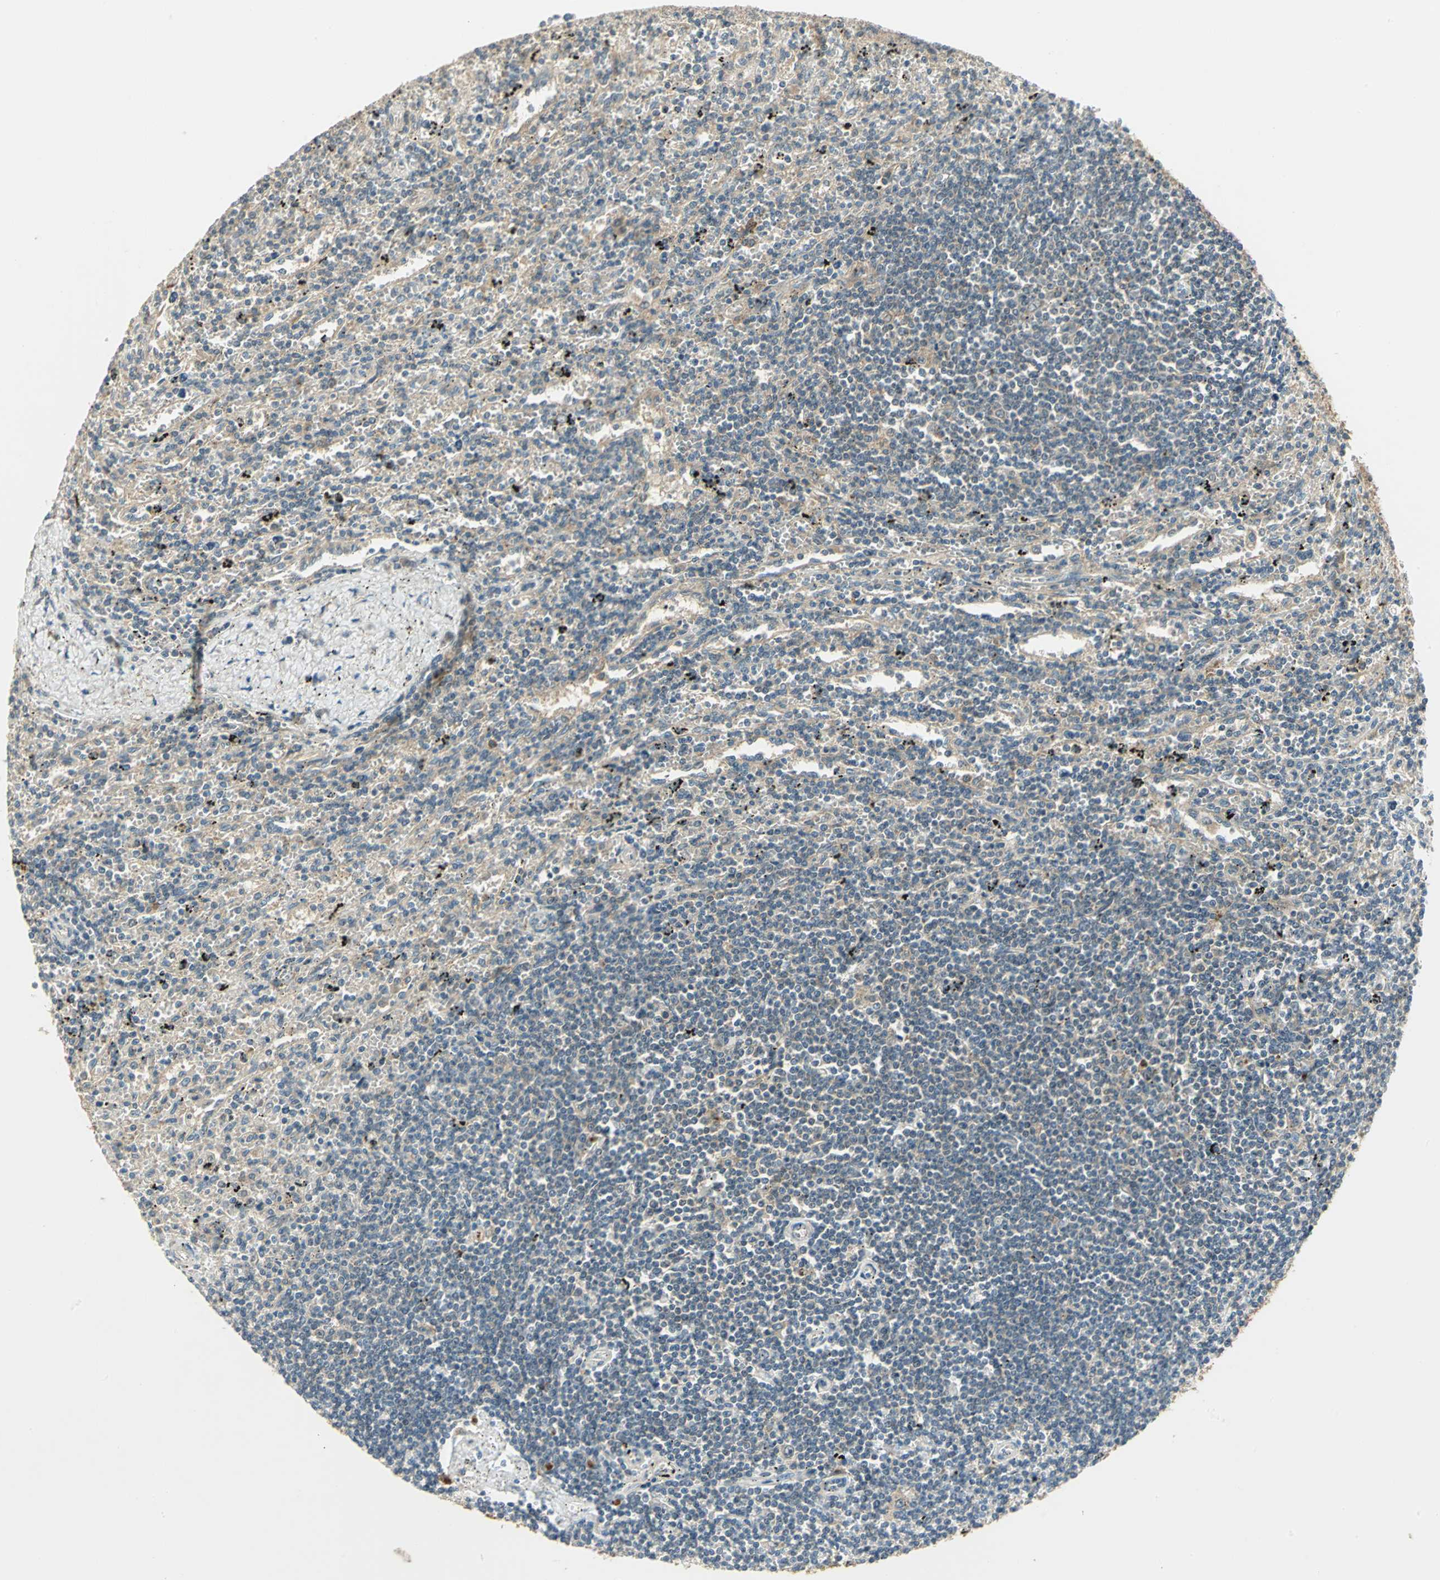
{"staining": {"intensity": "weak", "quantity": "25%-75%", "location": "cytoplasmic/membranous"}, "tissue": "lymphoma", "cell_type": "Tumor cells", "image_type": "cancer", "snomed": [{"axis": "morphology", "description": "Malignant lymphoma, non-Hodgkin's type, Low grade"}, {"axis": "topography", "description": "Spleen"}], "caption": "Immunohistochemistry histopathology image of human lymphoma stained for a protein (brown), which reveals low levels of weak cytoplasmic/membranous positivity in about 25%-75% of tumor cells.", "gene": "MAPK8IP3", "patient": {"sex": "male", "age": 76}}